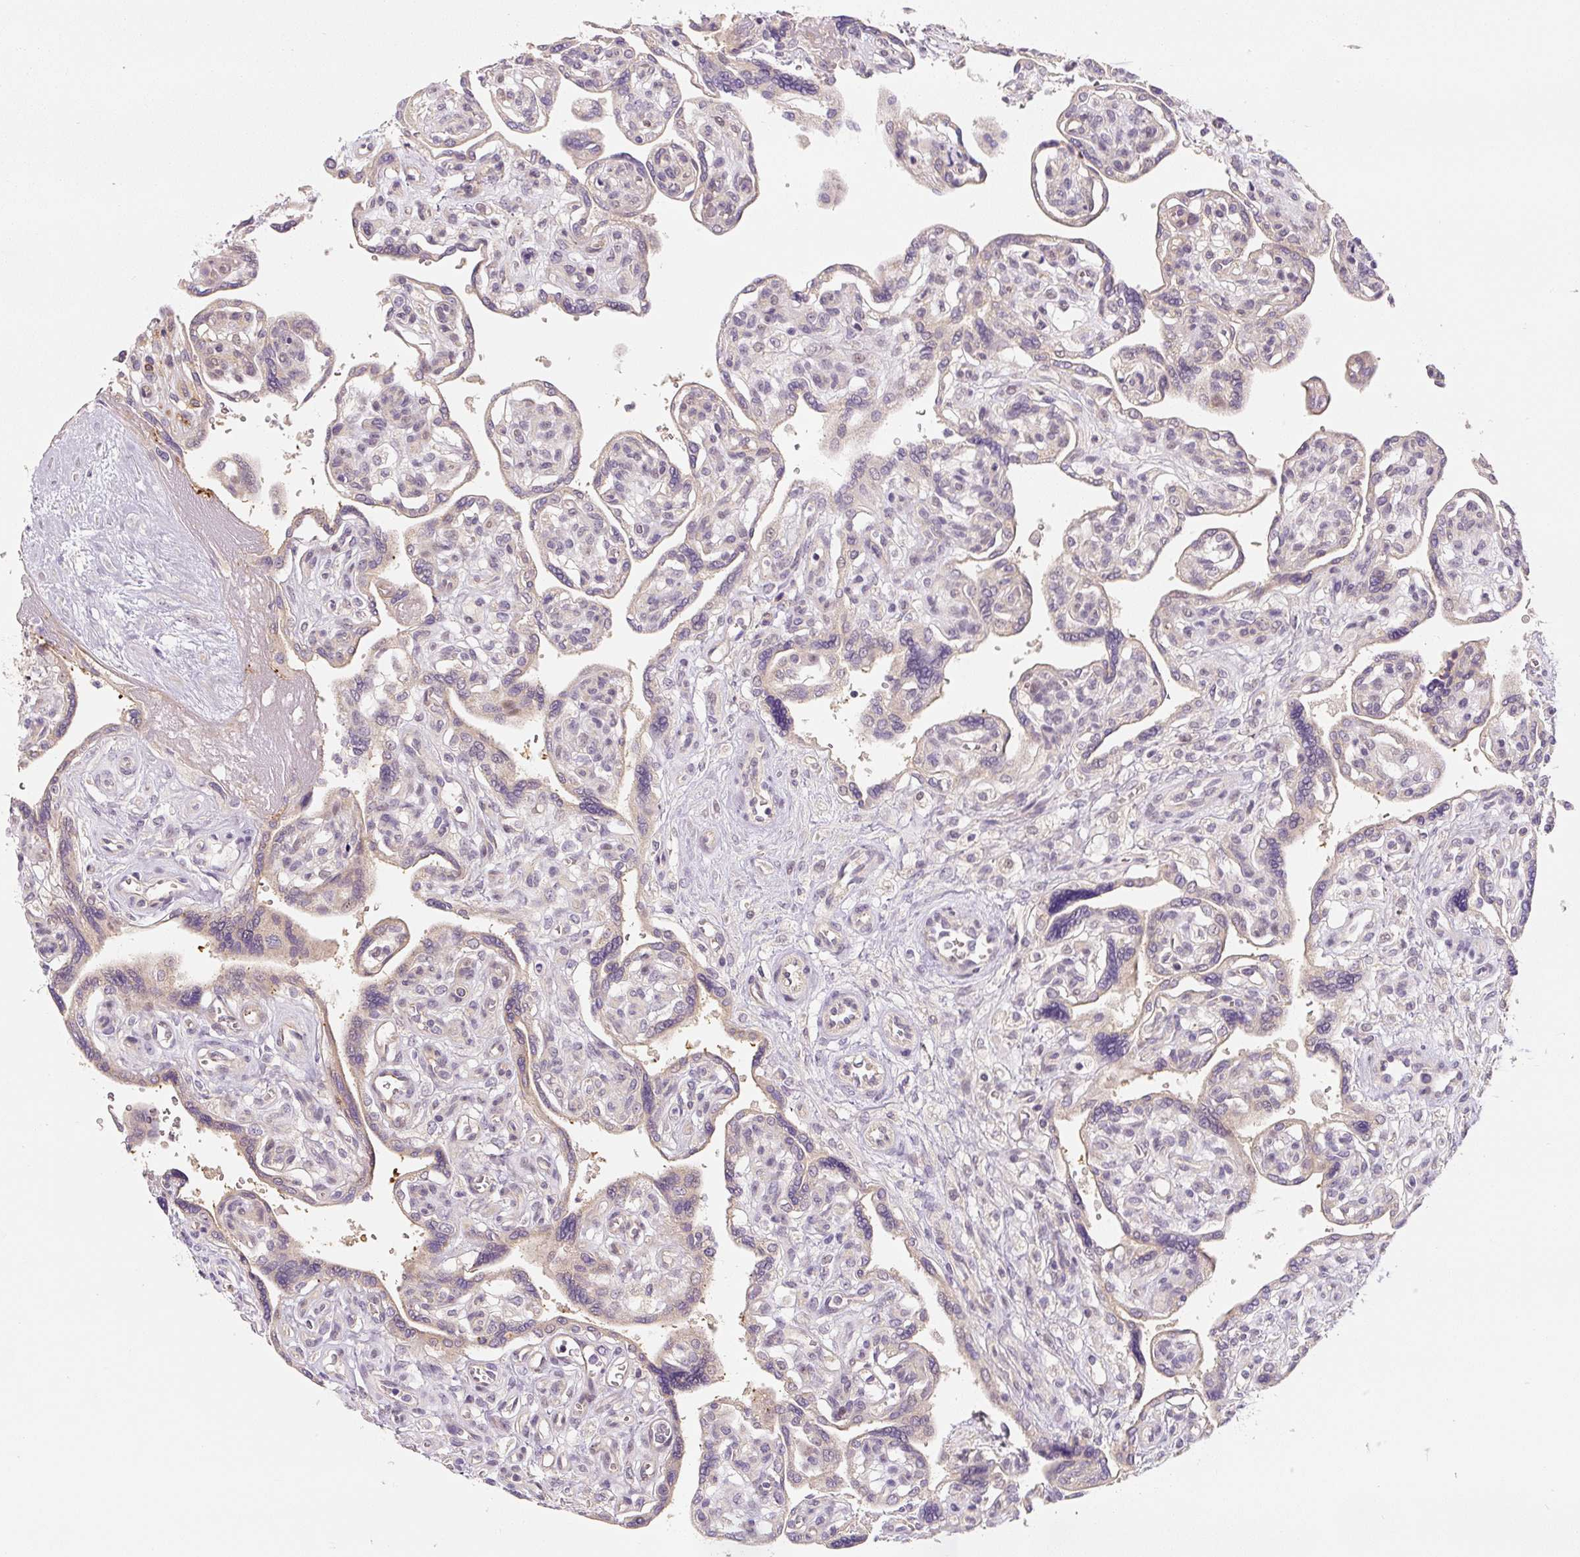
{"staining": {"intensity": "negative", "quantity": "none", "location": "none"}, "tissue": "placenta", "cell_type": "Decidual cells", "image_type": "normal", "snomed": [{"axis": "morphology", "description": "Normal tissue, NOS"}, {"axis": "topography", "description": "Placenta"}], "caption": "Decidual cells show no significant positivity in normal placenta. (DAB (3,3'-diaminobenzidine) IHC with hematoxylin counter stain).", "gene": "PWWP3B", "patient": {"sex": "female", "age": 39}}